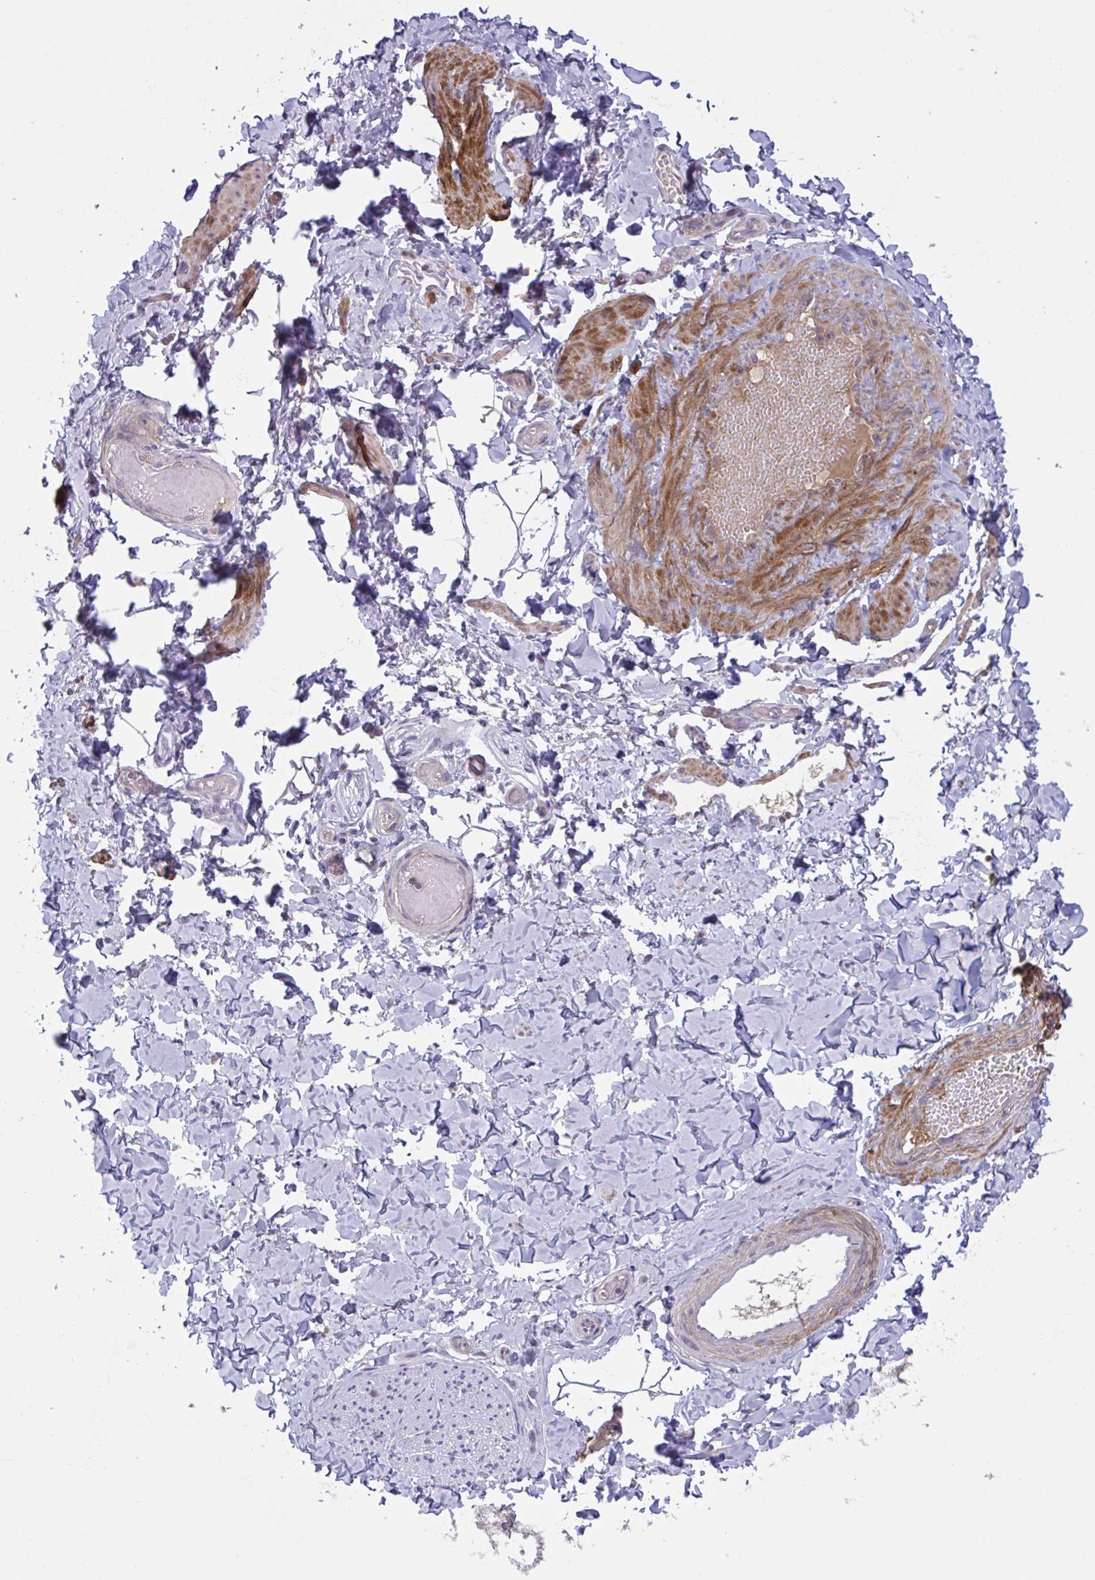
{"staining": {"intensity": "negative", "quantity": "none", "location": "none"}, "tissue": "adipose tissue", "cell_type": "Adipocytes", "image_type": "normal", "snomed": [{"axis": "morphology", "description": "Normal tissue, NOS"}, {"axis": "topography", "description": "Soft tissue"}, {"axis": "topography", "description": "Adipose tissue"}, {"axis": "topography", "description": "Vascular tissue"}, {"axis": "topography", "description": "Peripheral nerve tissue"}], "caption": "A high-resolution image shows immunohistochemistry (IHC) staining of normal adipose tissue, which displays no significant staining in adipocytes. (Brightfield microscopy of DAB (3,3'-diaminobenzidine) immunohistochemistry (IHC) at high magnification).", "gene": "WNT9B", "patient": {"sex": "male", "age": 29}}